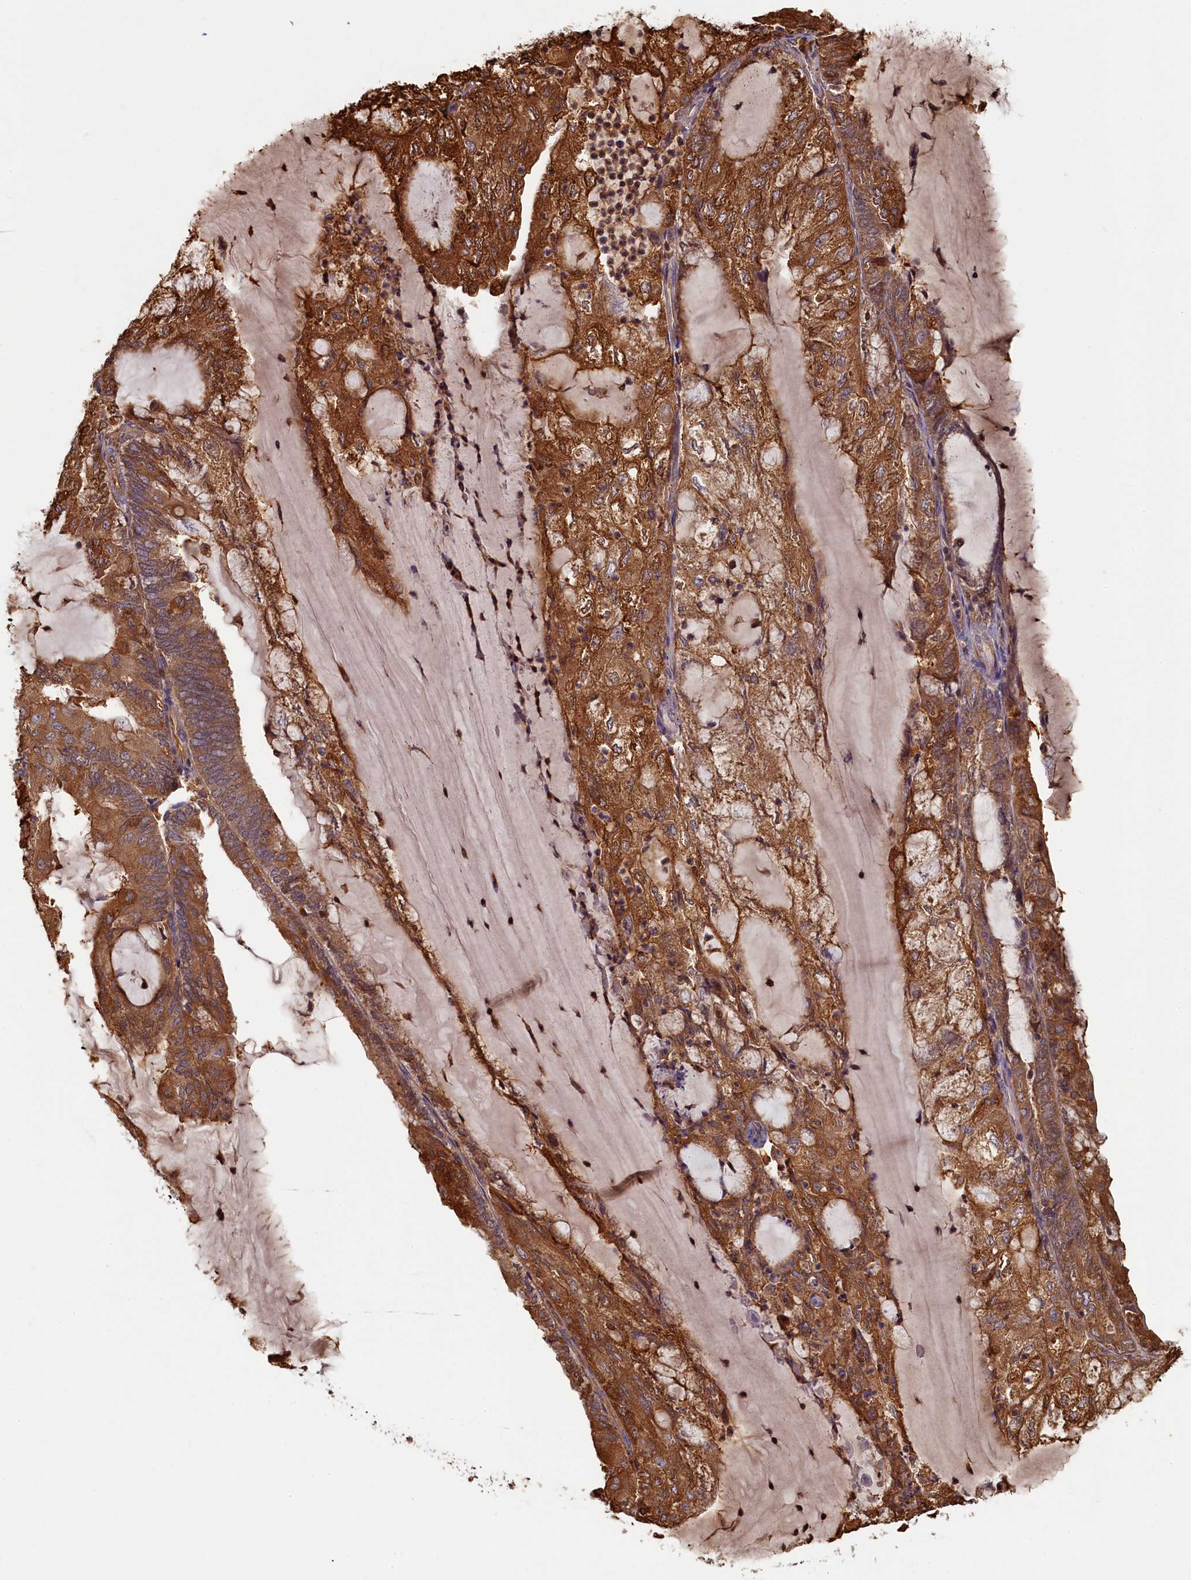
{"staining": {"intensity": "strong", "quantity": ">75%", "location": "cytoplasmic/membranous"}, "tissue": "endometrial cancer", "cell_type": "Tumor cells", "image_type": "cancer", "snomed": [{"axis": "morphology", "description": "Adenocarcinoma, NOS"}, {"axis": "topography", "description": "Endometrium"}], "caption": "This is an image of IHC staining of endometrial adenocarcinoma, which shows strong staining in the cytoplasmic/membranous of tumor cells.", "gene": "TIMM8B", "patient": {"sex": "female", "age": 81}}